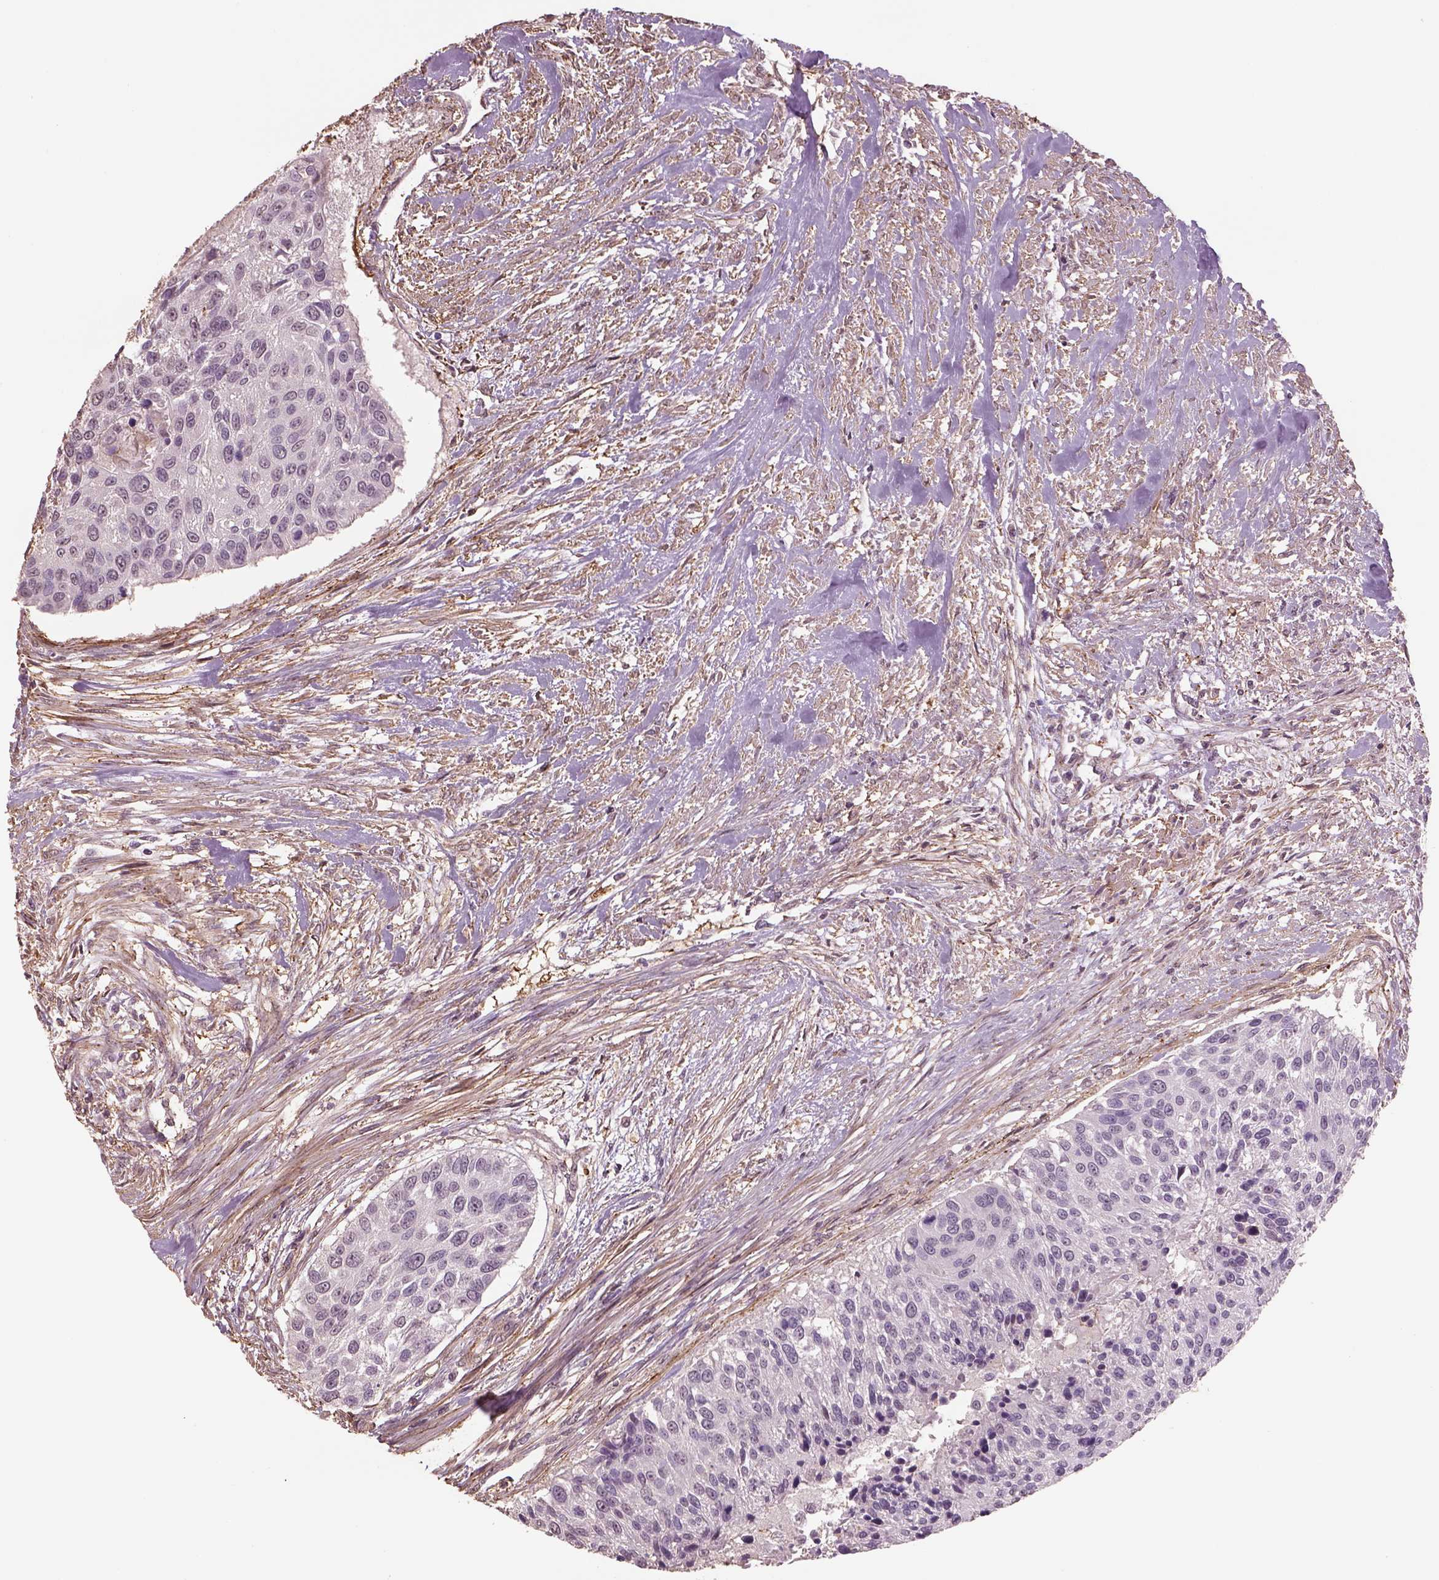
{"staining": {"intensity": "negative", "quantity": "none", "location": "none"}, "tissue": "urothelial cancer", "cell_type": "Tumor cells", "image_type": "cancer", "snomed": [{"axis": "morphology", "description": "Urothelial carcinoma, NOS"}, {"axis": "topography", "description": "Urinary bladder"}], "caption": "Transitional cell carcinoma was stained to show a protein in brown. There is no significant expression in tumor cells.", "gene": "LIN7A", "patient": {"sex": "male", "age": 55}}